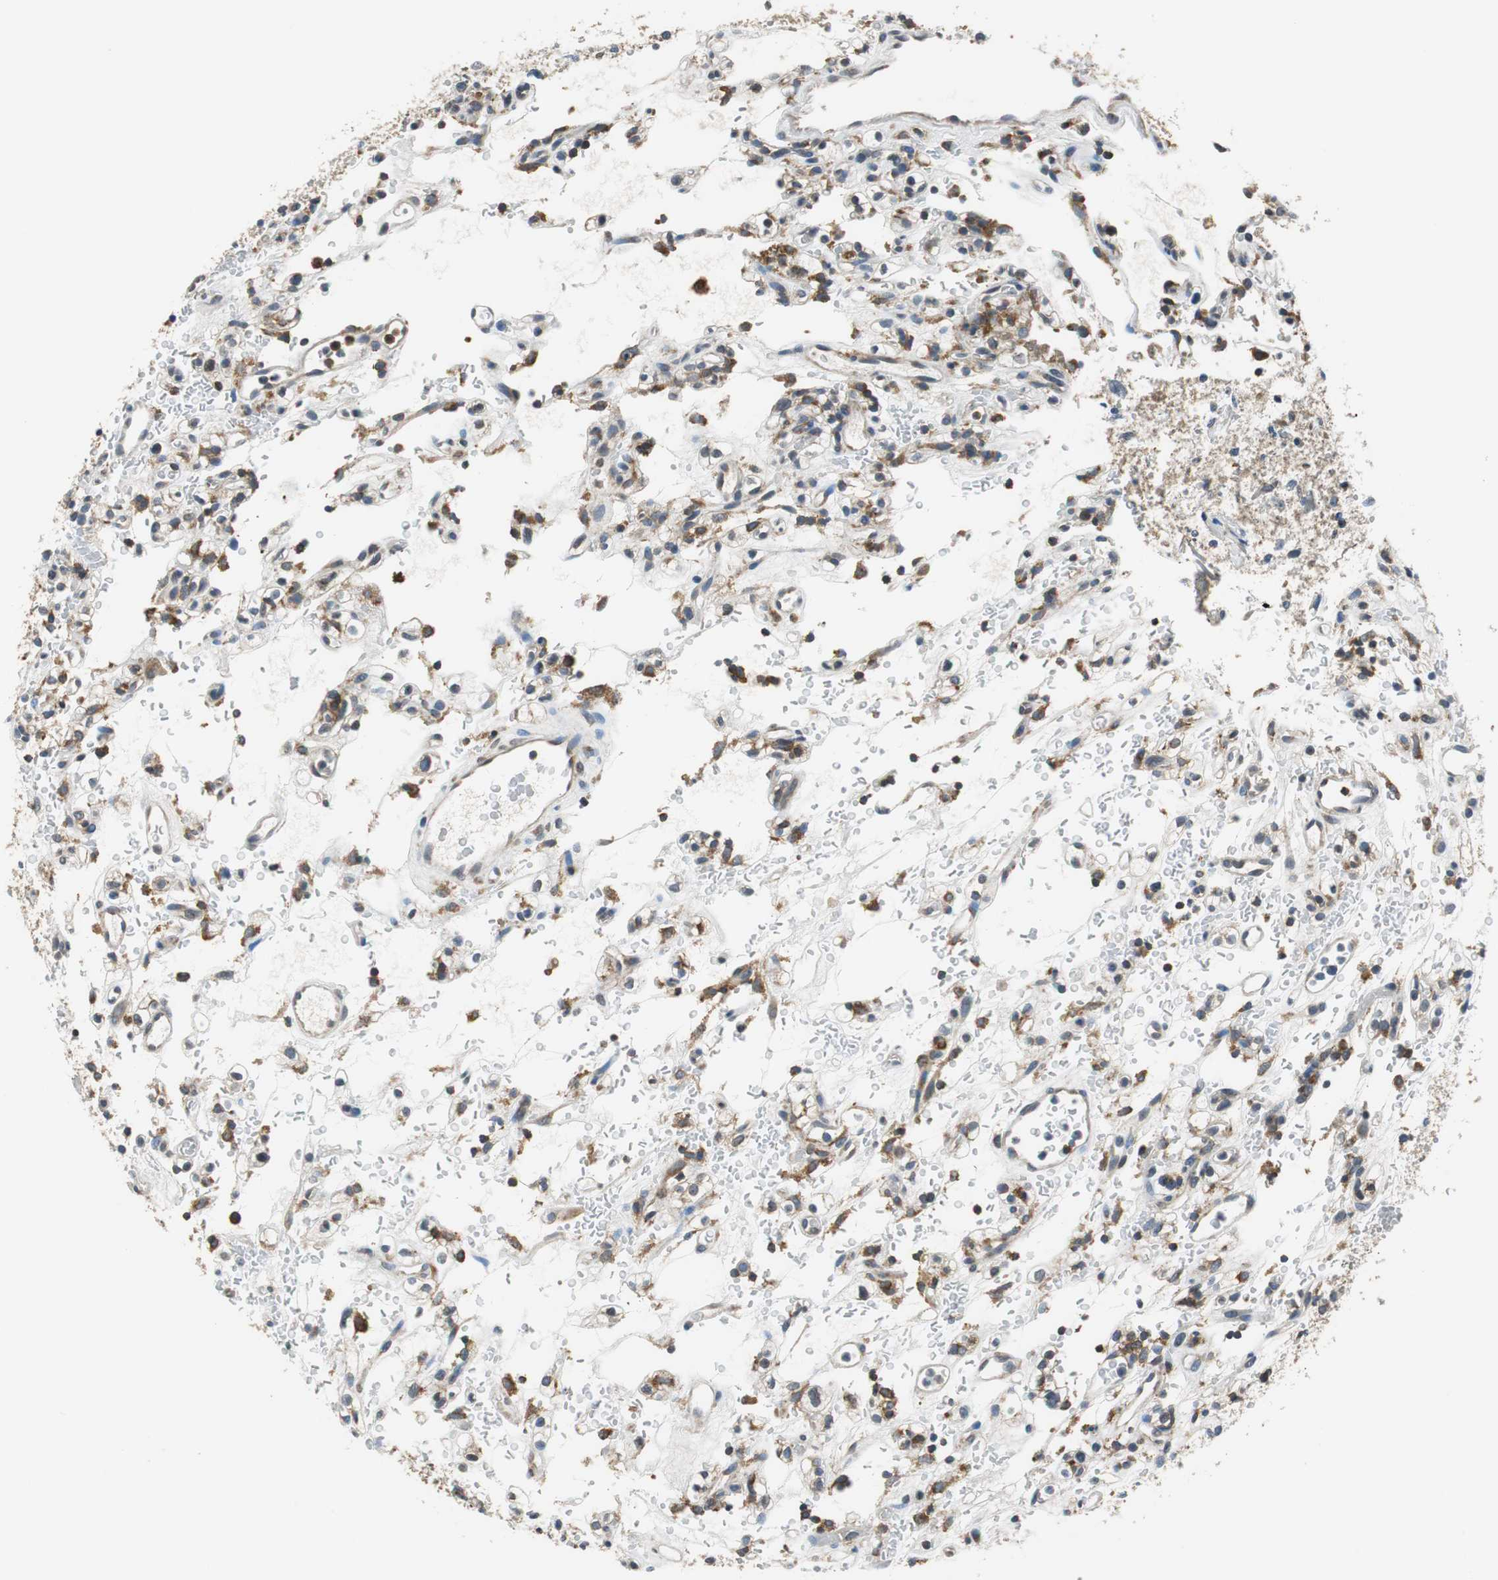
{"staining": {"intensity": "weak", "quantity": "25%-75%", "location": "cytoplasmic/membranous"}, "tissue": "renal cancer", "cell_type": "Tumor cells", "image_type": "cancer", "snomed": [{"axis": "morphology", "description": "Normal tissue, NOS"}, {"axis": "morphology", "description": "Adenocarcinoma, NOS"}, {"axis": "topography", "description": "Kidney"}], "caption": "Renal cancer was stained to show a protein in brown. There is low levels of weak cytoplasmic/membranous expression in approximately 25%-75% of tumor cells.", "gene": "CNOT3", "patient": {"sex": "female", "age": 72}}